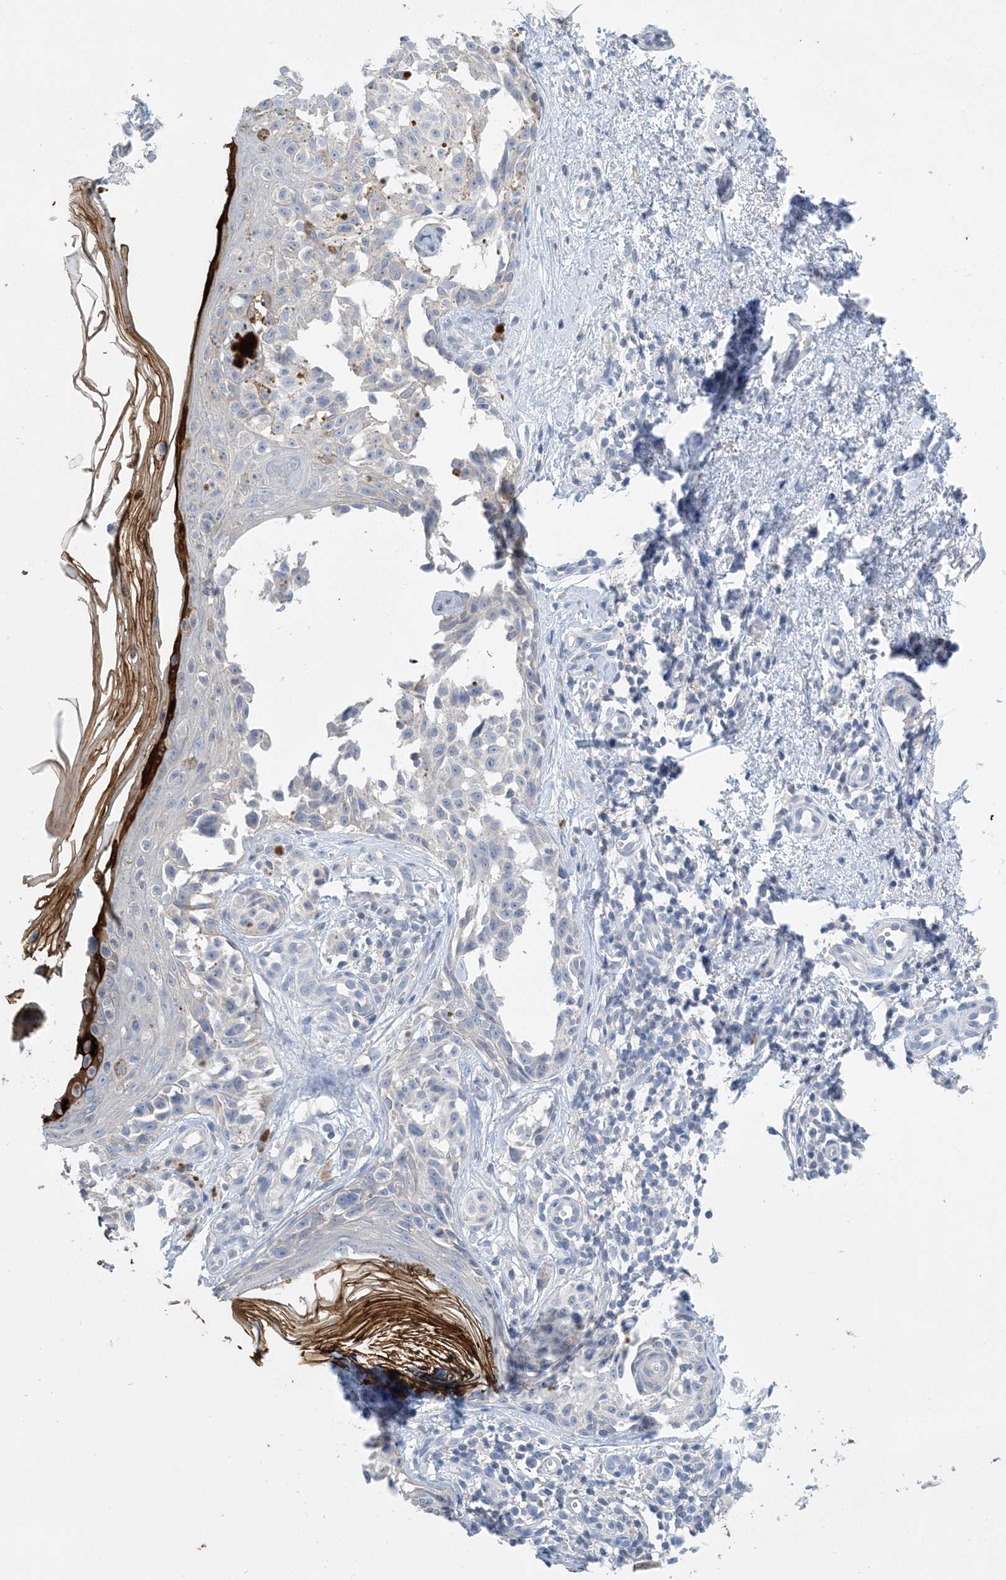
{"staining": {"intensity": "negative", "quantity": "none", "location": "none"}, "tissue": "melanoma", "cell_type": "Tumor cells", "image_type": "cancer", "snomed": [{"axis": "morphology", "description": "Malignant melanoma, NOS"}, {"axis": "topography", "description": "Skin"}], "caption": "Image shows no significant protein staining in tumor cells of malignant melanoma. The staining is performed using DAB (3,3'-diaminobenzidine) brown chromogen with nuclei counter-stained in using hematoxylin.", "gene": "KPRP", "patient": {"sex": "female", "age": 50}}